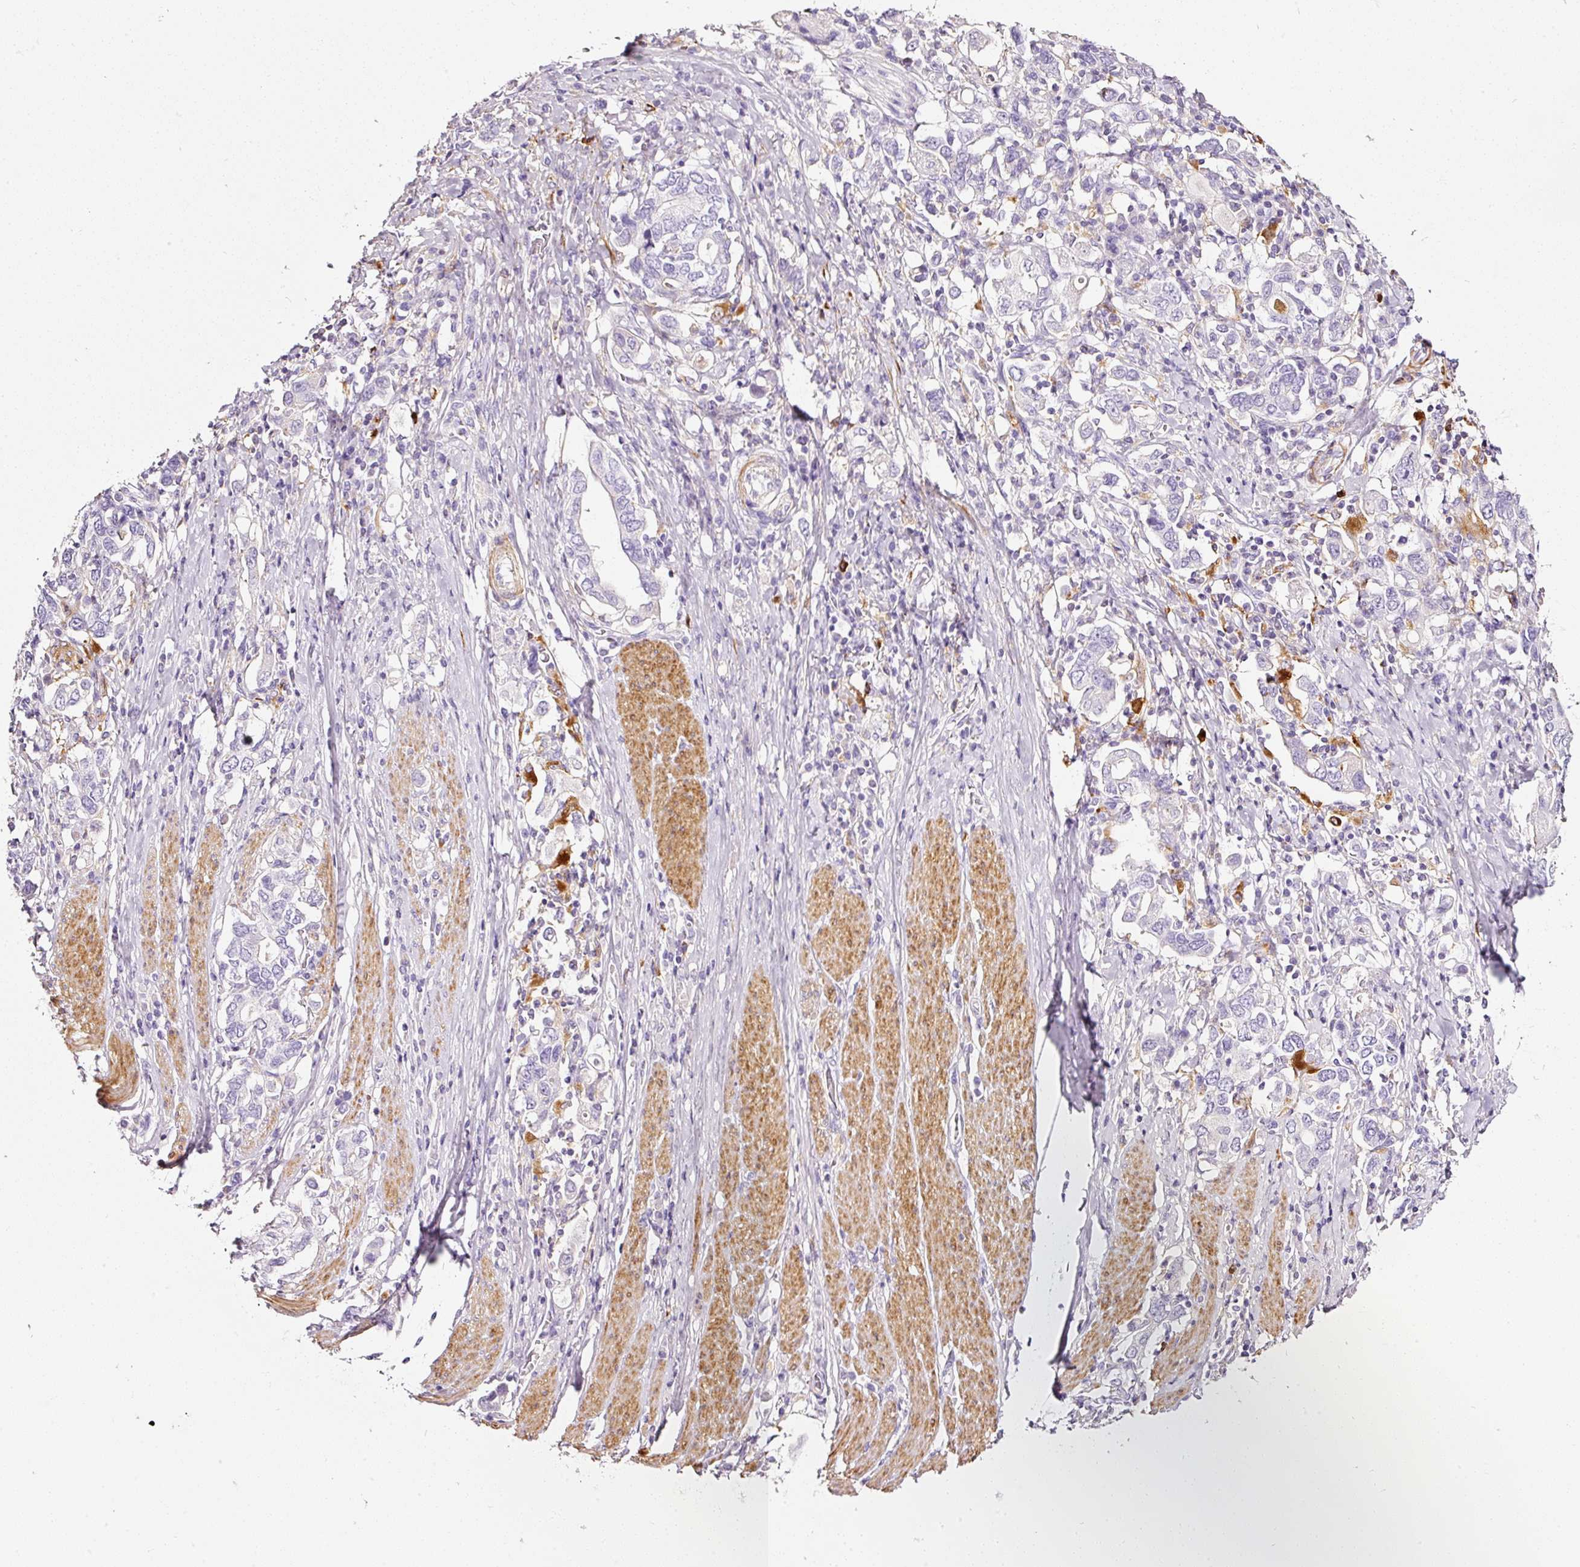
{"staining": {"intensity": "negative", "quantity": "none", "location": "none"}, "tissue": "stomach cancer", "cell_type": "Tumor cells", "image_type": "cancer", "snomed": [{"axis": "morphology", "description": "Adenocarcinoma, NOS"}, {"axis": "topography", "description": "Stomach, upper"}, {"axis": "topography", "description": "Stomach"}], "caption": "This is an immunohistochemistry micrograph of stomach cancer. There is no positivity in tumor cells.", "gene": "CYB561A3", "patient": {"sex": "male", "age": 62}}